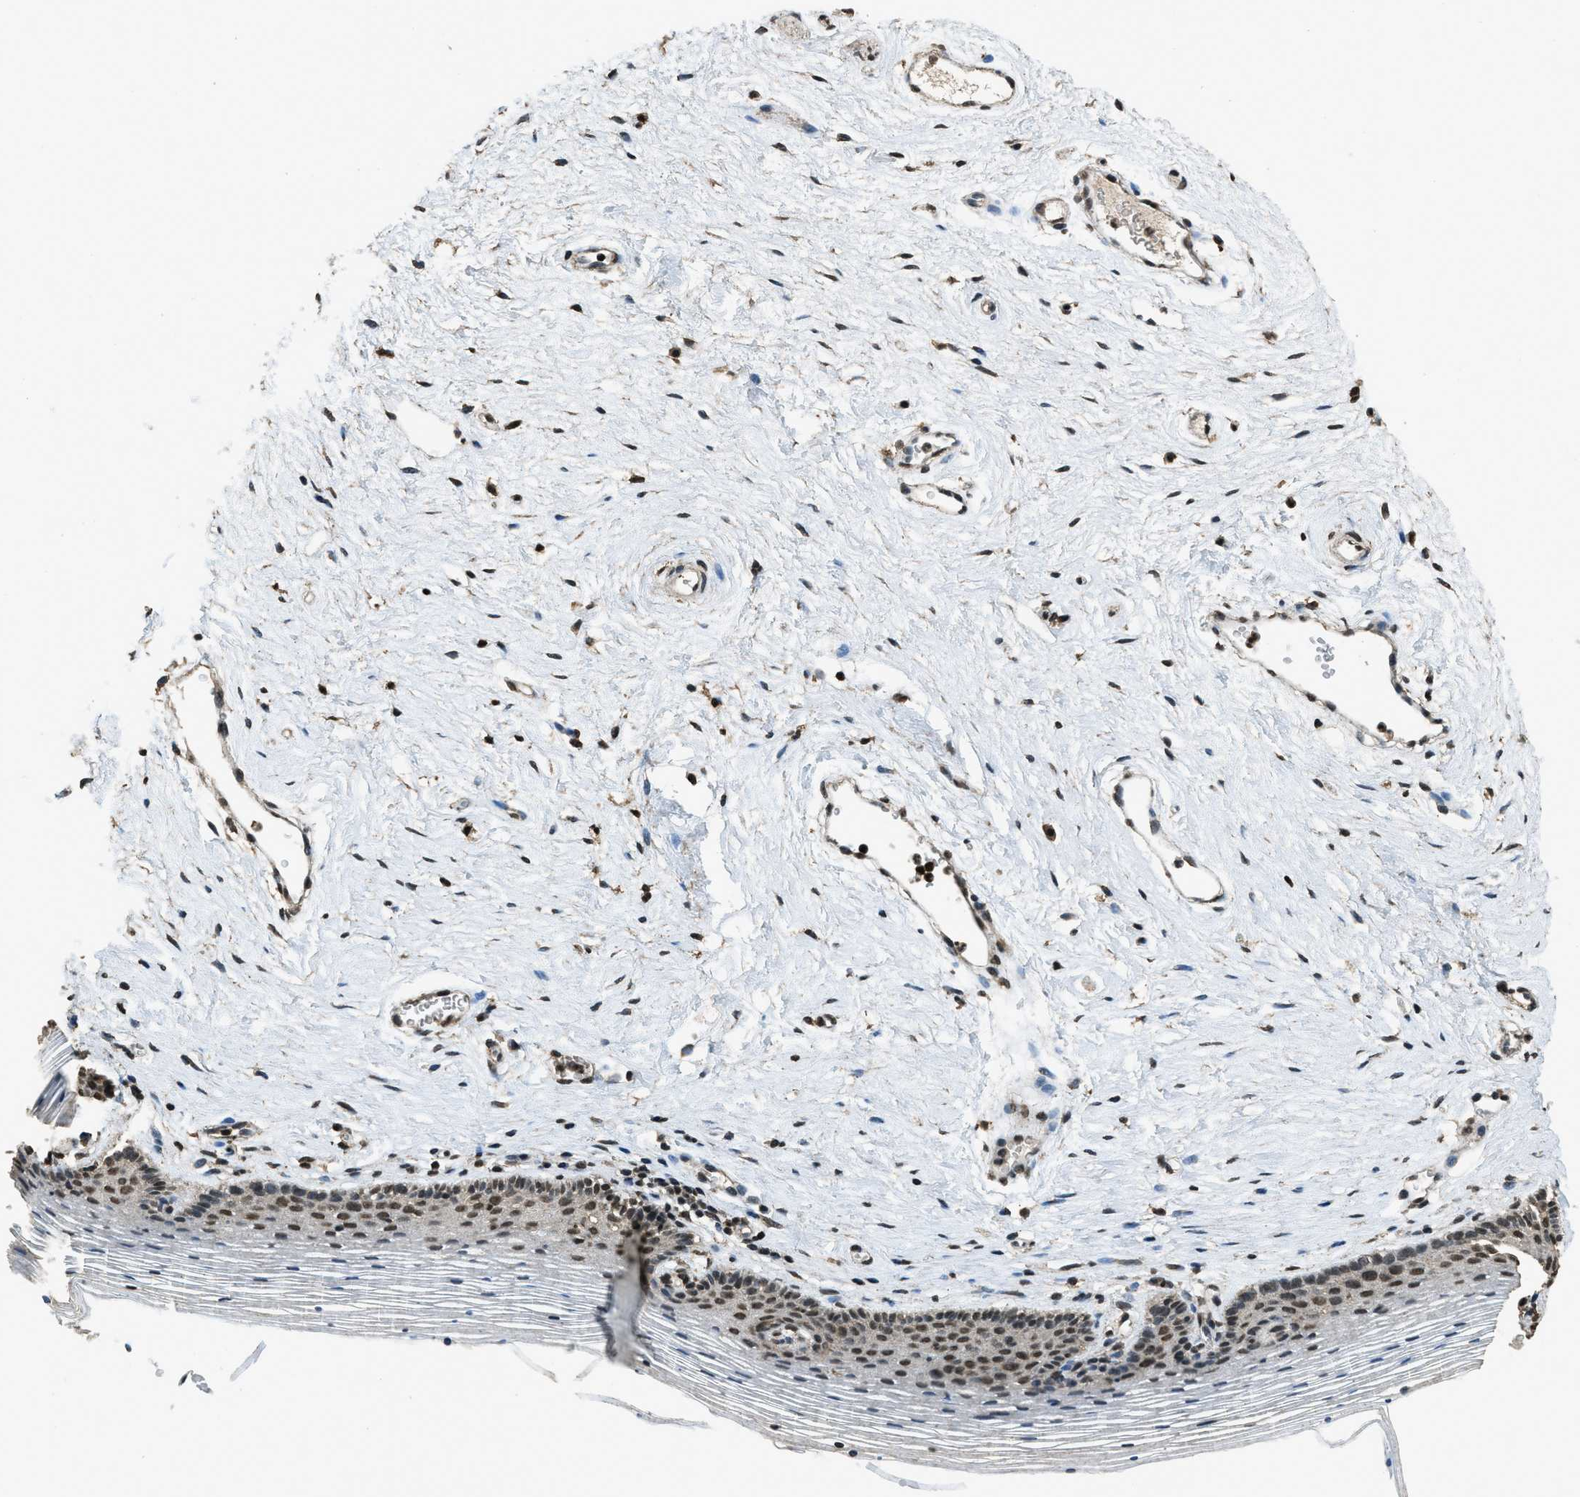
{"staining": {"intensity": "moderate", "quantity": ">75%", "location": "nuclear"}, "tissue": "vagina", "cell_type": "Squamous epithelial cells", "image_type": "normal", "snomed": [{"axis": "morphology", "description": "Normal tissue, NOS"}, {"axis": "topography", "description": "Vagina"}], "caption": "Immunohistochemistry (IHC) (DAB) staining of normal vagina demonstrates moderate nuclear protein expression in approximately >75% of squamous epithelial cells.", "gene": "MYB", "patient": {"sex": "female", "age": 32}}